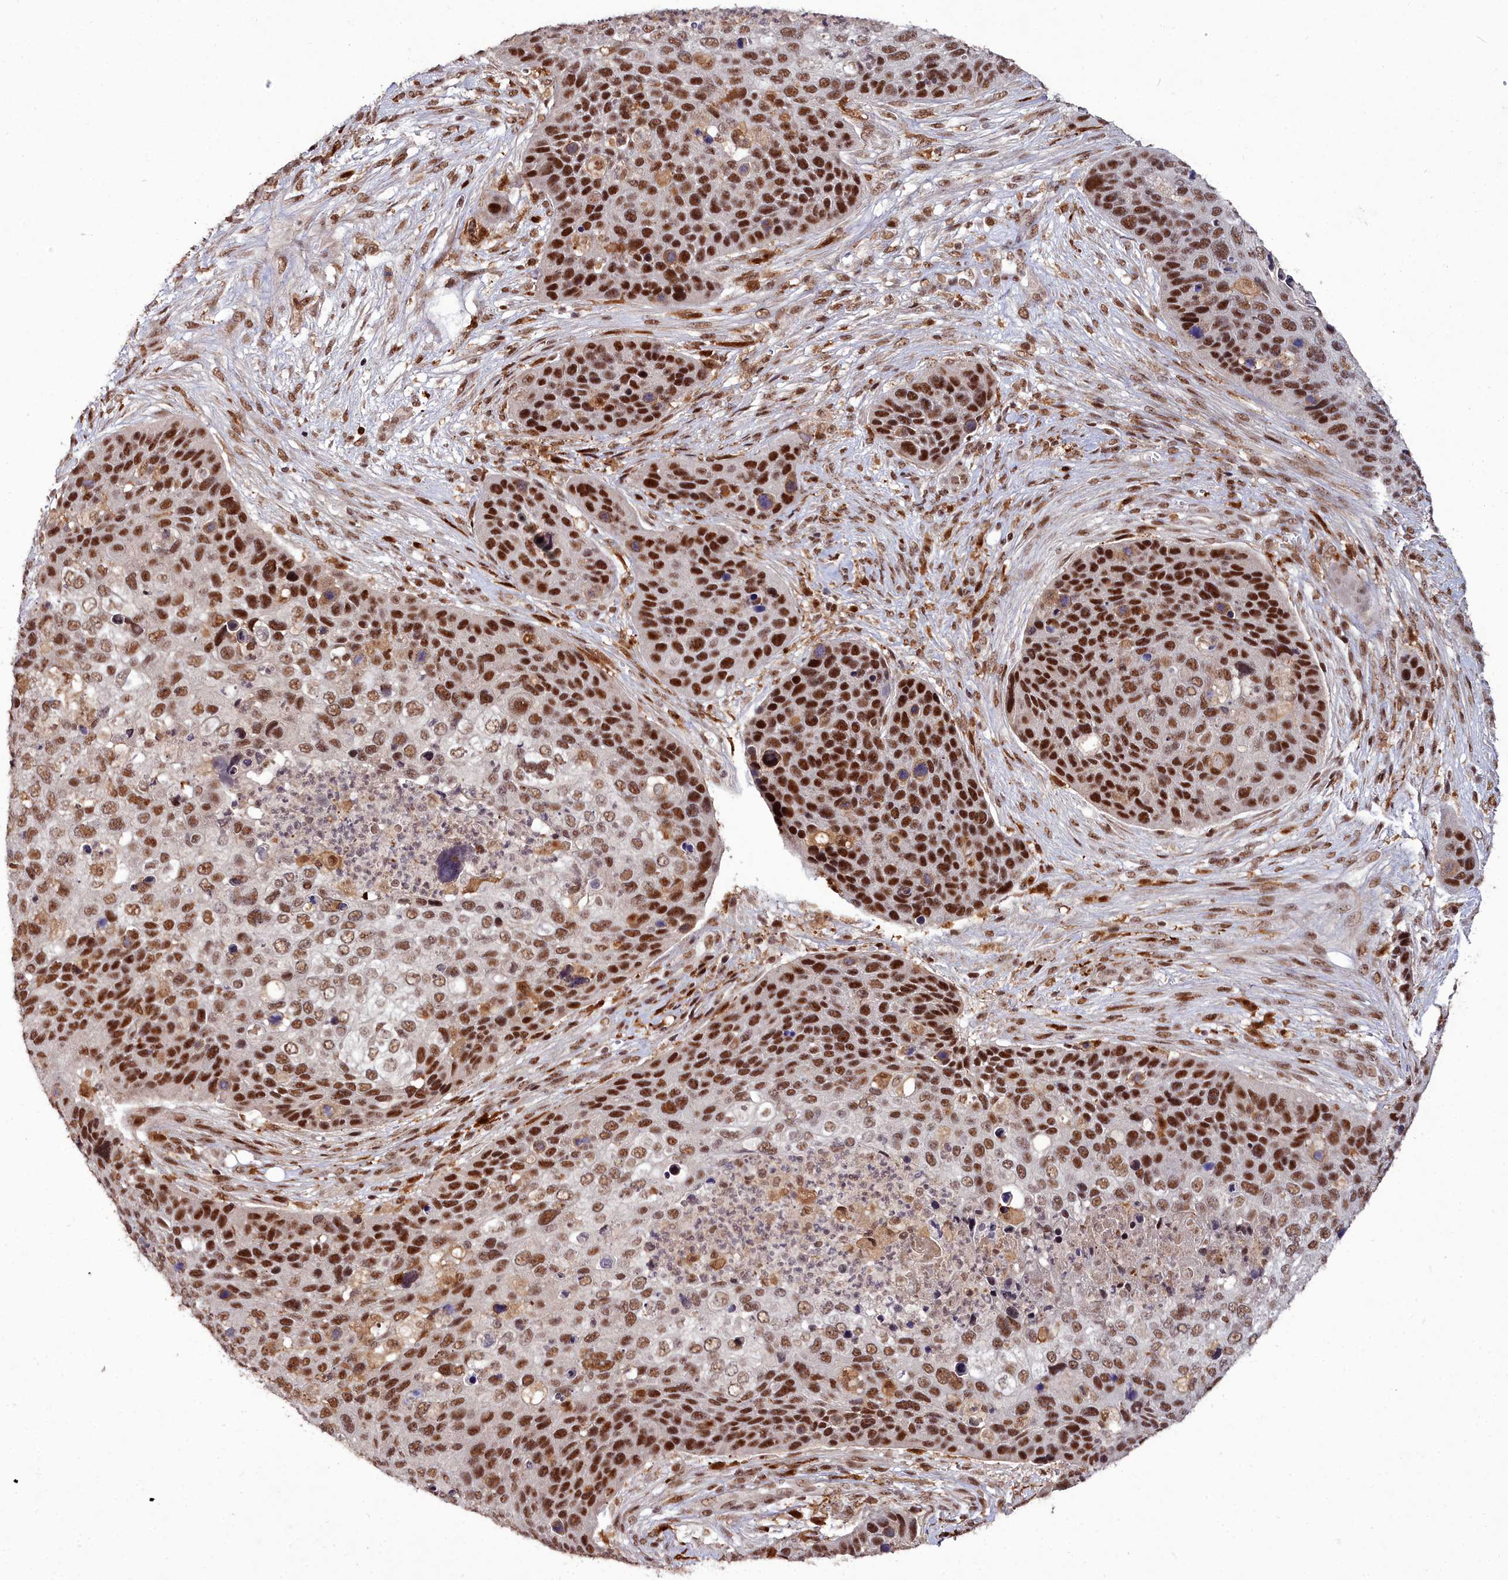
{"staining": {"intensity": "strong", "quantity": ">75%", "location": "nuclear"}, "tissue": "skin cancer", "cell_type": "Tumor cells", "image_type": "cancer", "snomed": [{"axis": "morphology", "description": "Basal cell carcinoma"}, {"axis": "topography", "description": "Skin"}], "caption": "Immunohistochemistry image of neoplastic tissue: skin cancer (basal cell carcinoma) stained using immunohistochemistry (IHC) displays high levels of strong protein expression localized specifically in the nuclear of tumor cells, appearing as a nuclear brown color.", "gene": "CXXC1", "patient": {"sex": "female", "age": 74}}